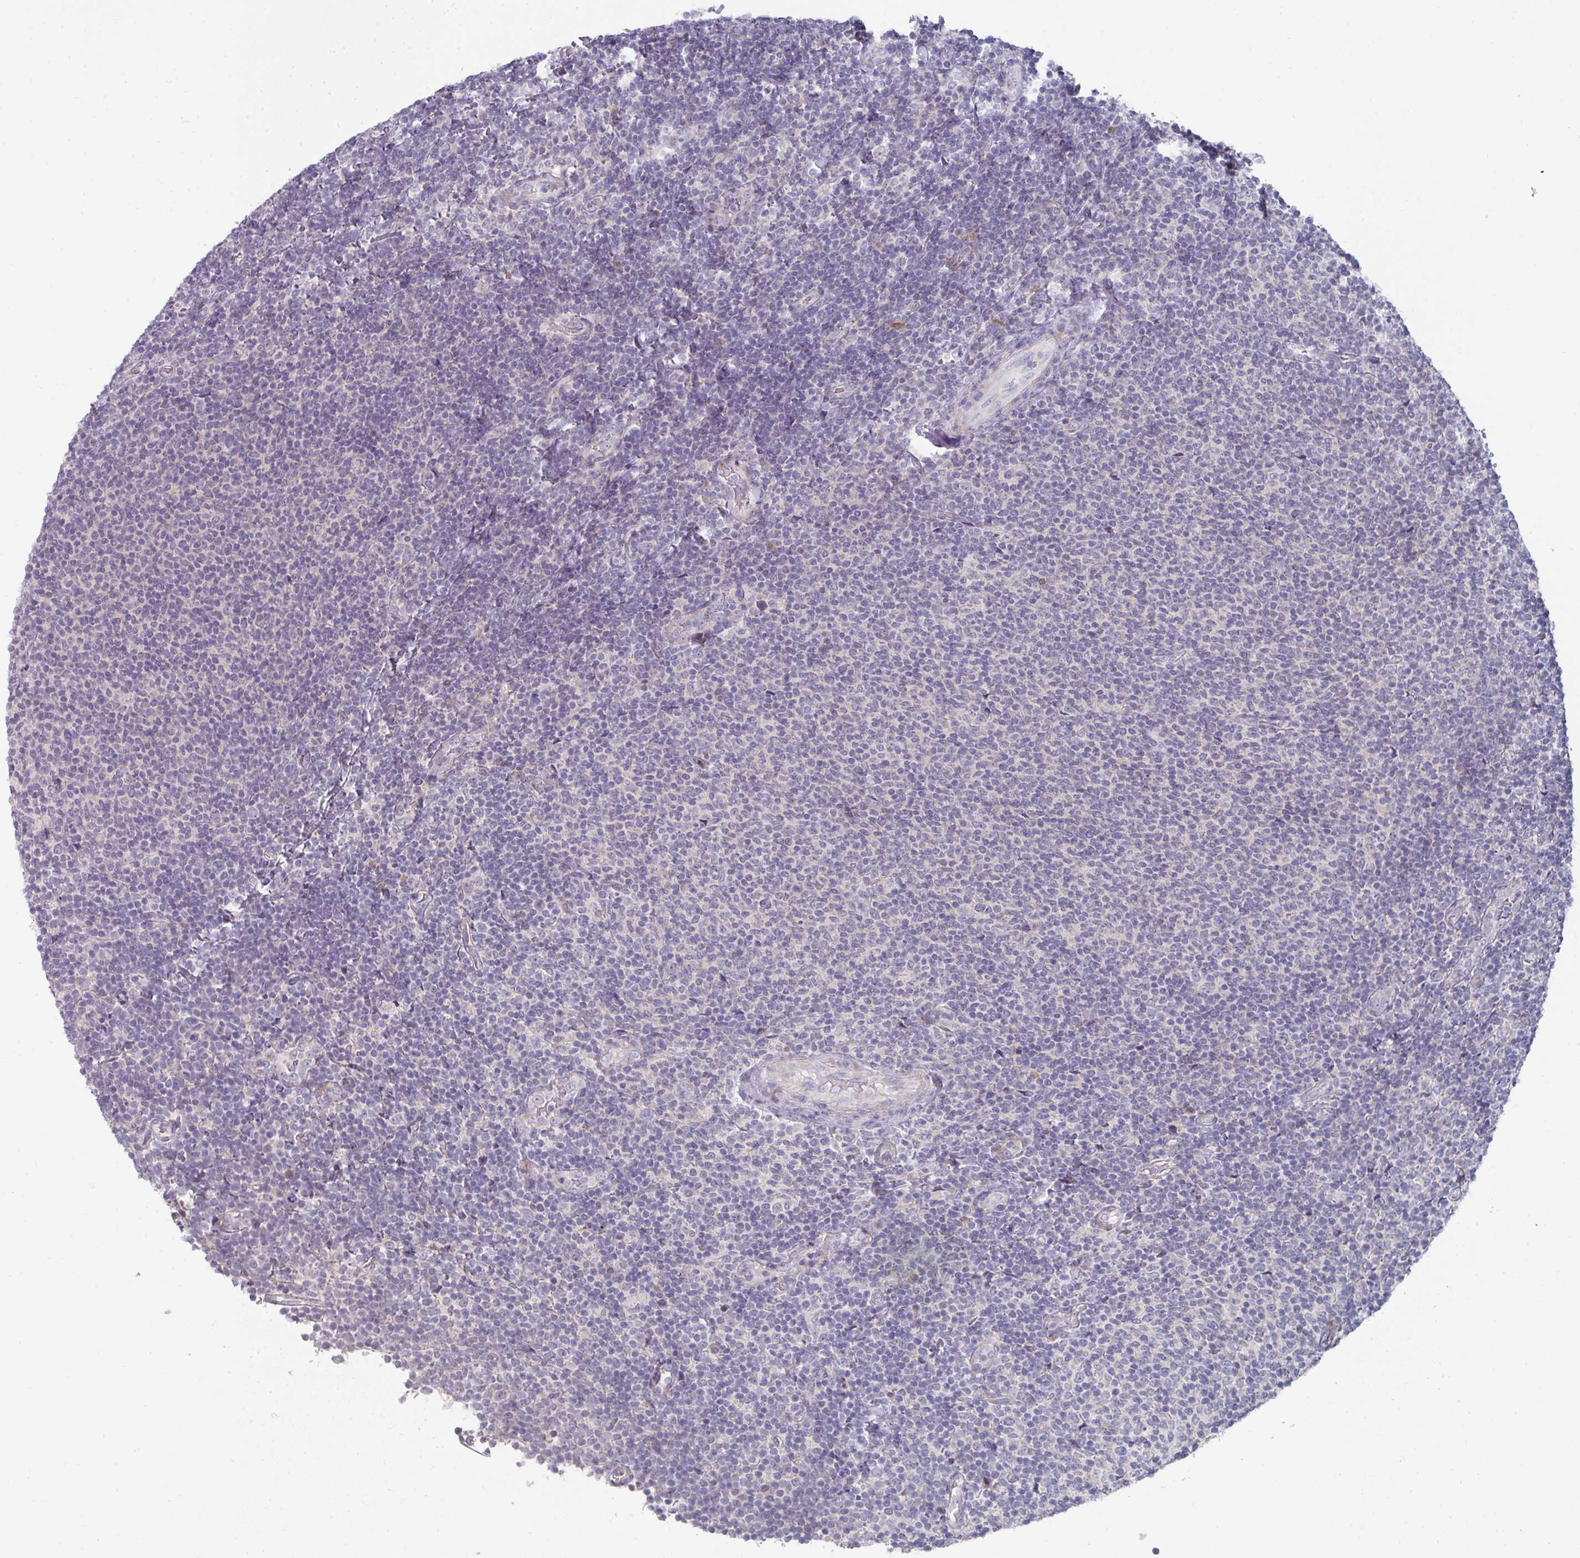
{"staining": {"intensity": "negative", "quantity": "none", "location": "none"}, "tissue": "lymphoma", "cell_type": "Tumor cells", "image_type": "cancer", "snomed": [{"axis": "morphology", "description": "Malignant lymphoma, non-Hodgkin's type, Low grade"}, {"axis": "topography", "description": "Lymph node"}], "caption": "DAB immunohistochemical staining of low-grade malignant lymphoma, non-Hodgkin's type reveals no significant expression in tumor cells.", "gene": "NT5C1A", "patient": {"sex": "male", "age": 52}}